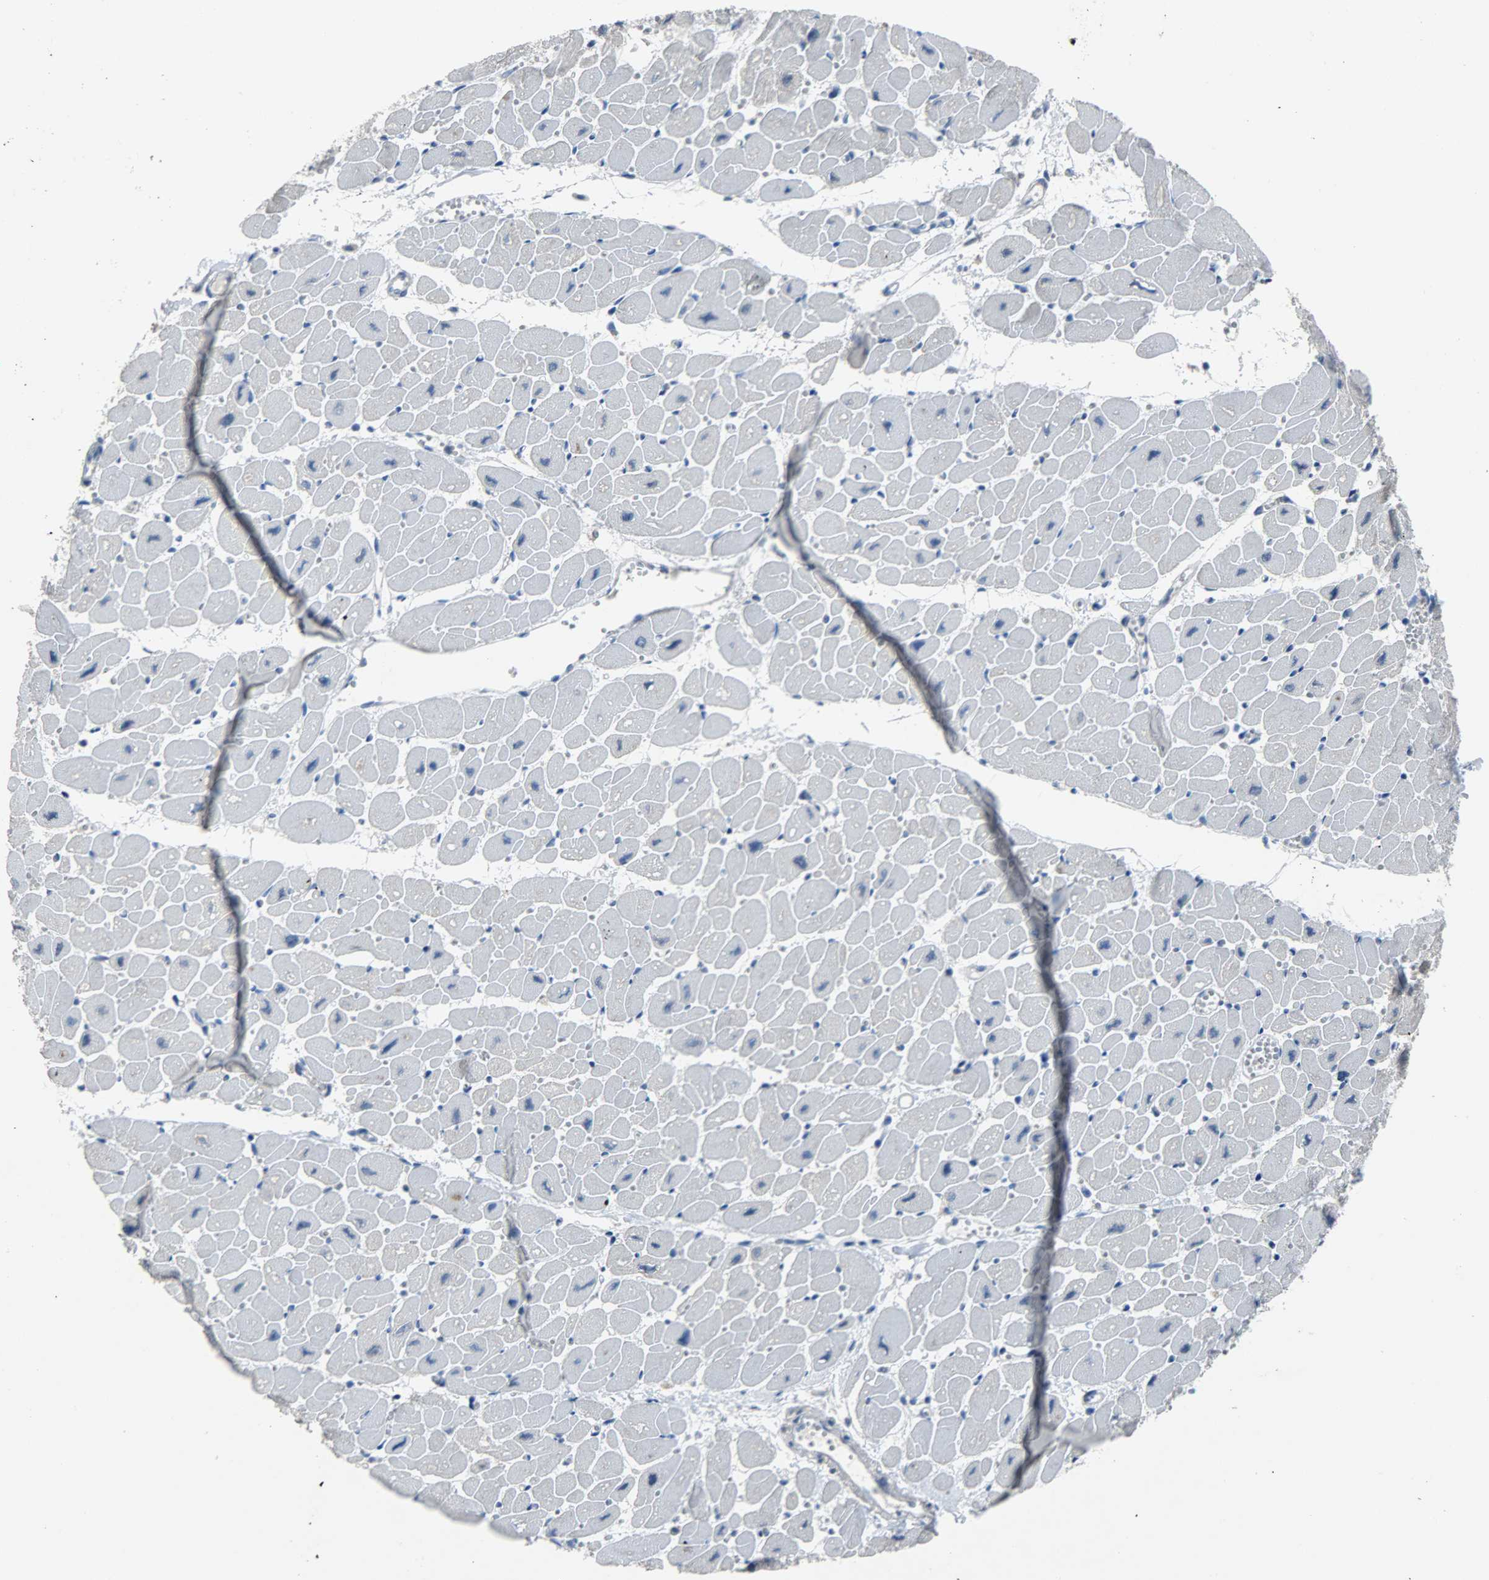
{"staining": {"intensity": "negative", "quantity": "none", "location": "none"}, "tissue": "heart muscle", "cell_type": "Cardiomyocytes", "image_type": "normal", "snomed": [{"axis": "morphology", "description": "Normal tissue, NOS"}, {"axis": "topography", "description": "Heart"}], "caption": "Immunohistochemistry image of benign heart muscle: heart muscle stained with DAB displays no significant protein expression in cardiomyocytes.", "gene": "PPARG", "patient": {"sex": "female", "age": 54}}